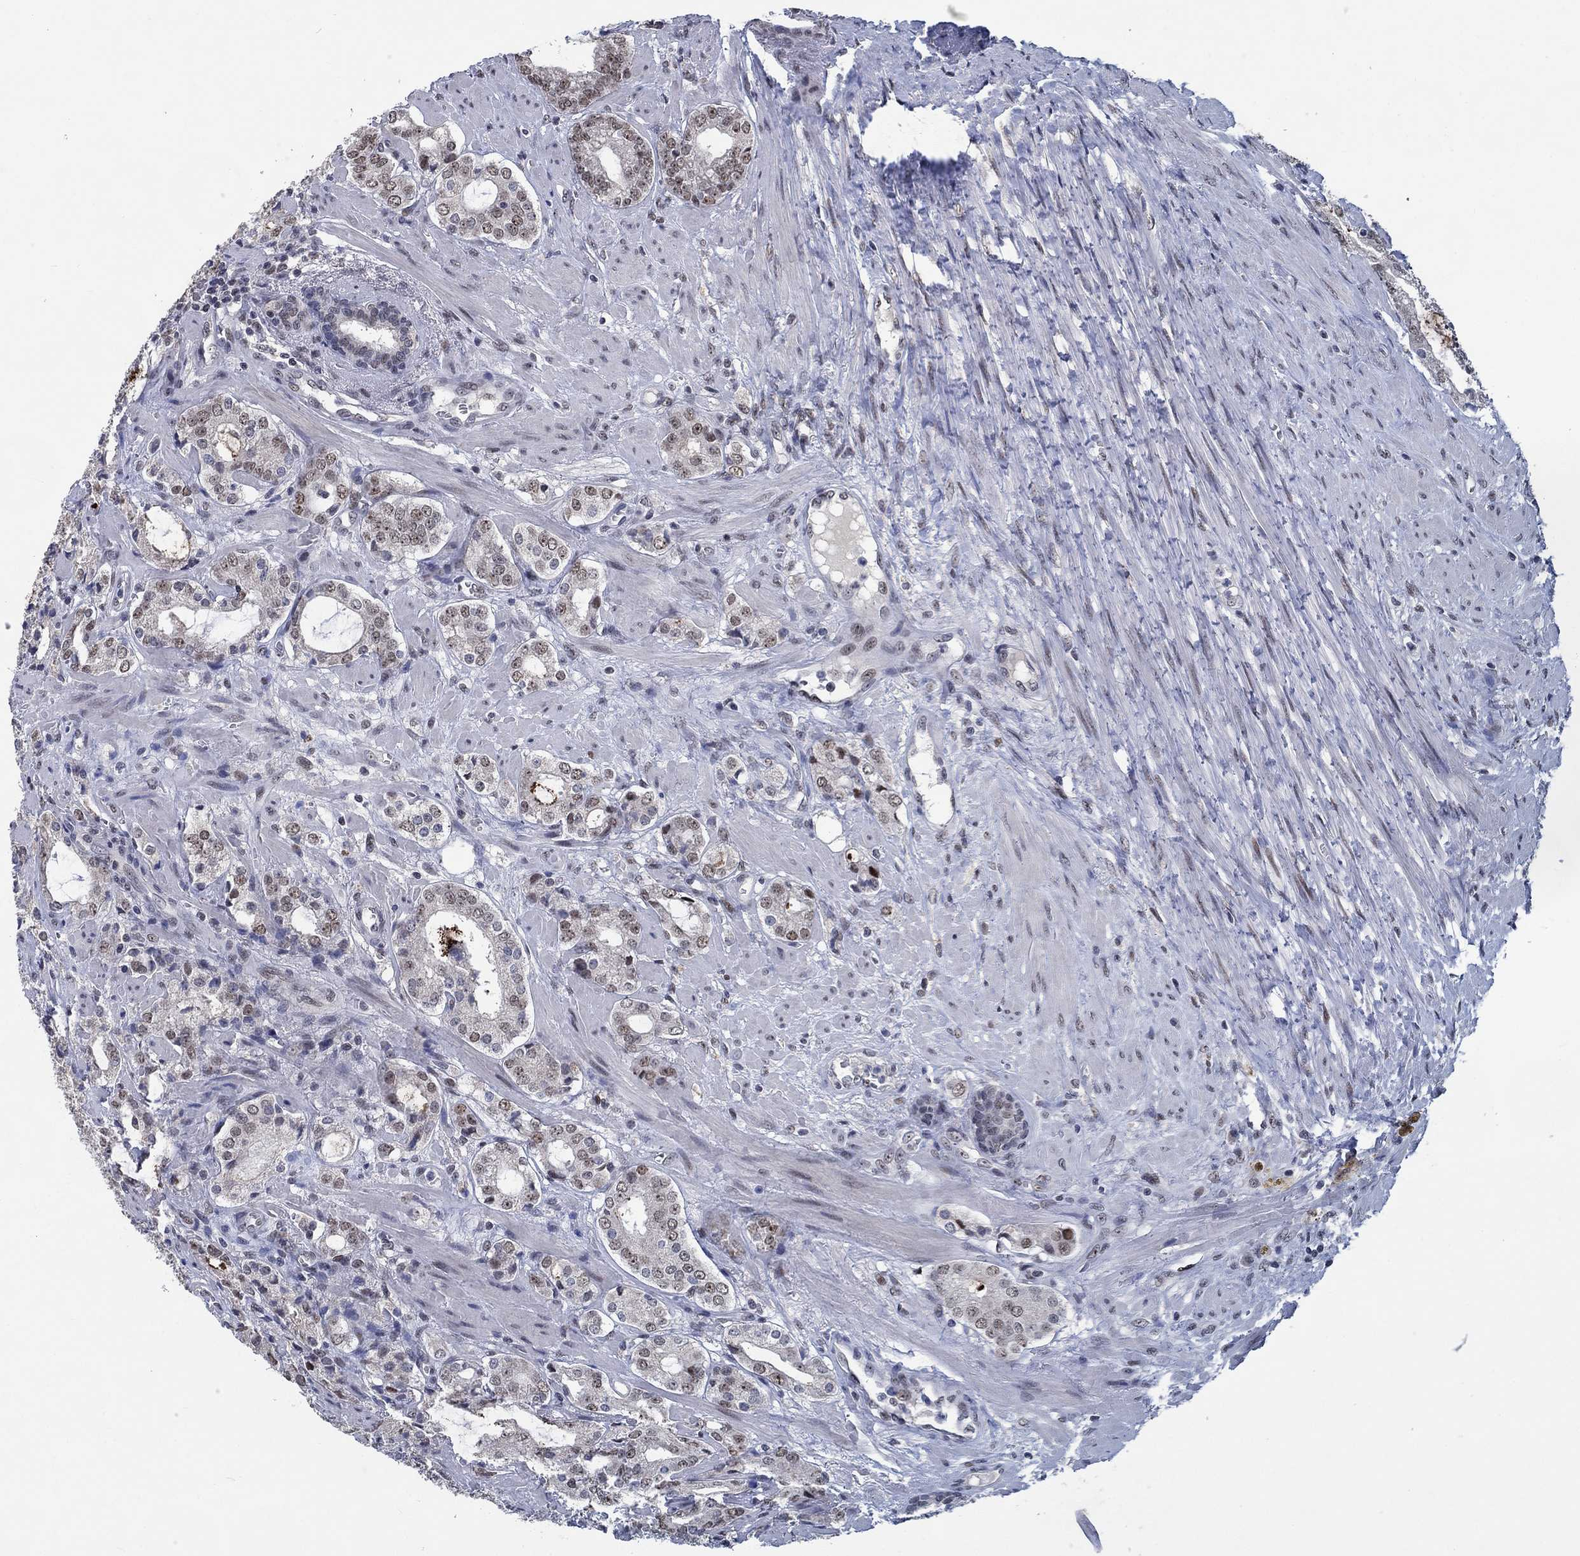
{"staining": {"intensity": "weak", "quantity": "<25%", "location": "nuclear"}, "tissue": "prostate cancer", "cell_type": "Tumor cells", "image_type": "cancer", "snomed": [{"axis": "morphology", "description": "Adenocarcinoma, NOS"}, {"axis": "topography", "description": "Prostate"}], "caption": "Prostate cancer (adenocarcinoma) was stained to show a protein in brown. There is no significant positivity in tumor cells.", "gene": "HTN1", "patient": {"sex": "male", "age": 66}}